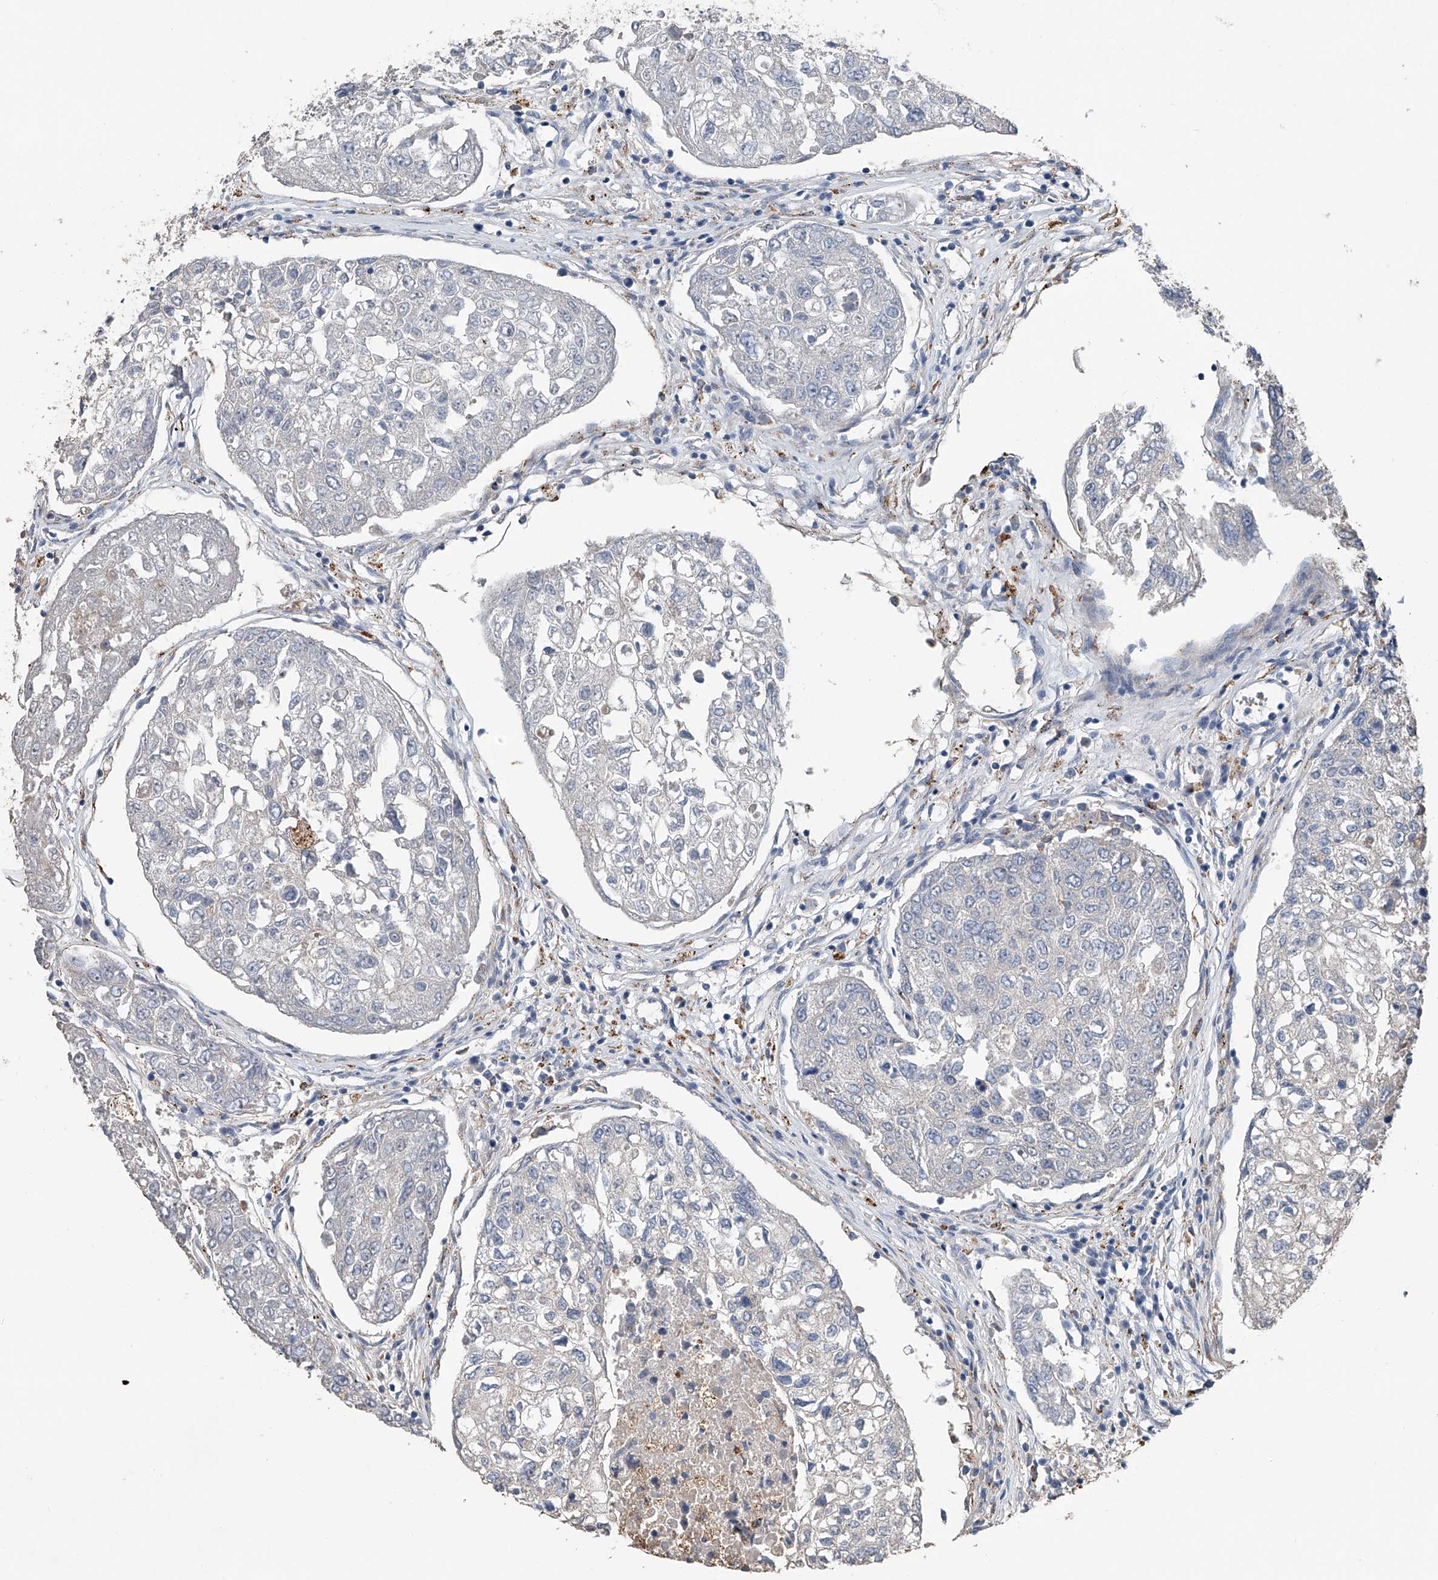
{"staining": {"intensity": "negative", "quantity": "none", "location": "none"}, "tissue": "urothelial cancer", "cell_type": "Tumor cells", "image_type": "cancer", "snomed": [{"axis": "morphology", "description": "Urothelial carcinoma, High grade"}, {"axis": "topography", "description": "Lymph node"}, {"axis": "topography", "description": "Urinary bladder"}], "caption": "Immunohistochemistry photomicrograph of human urothelial carcinoma (high-grade) stained for a protein (brown), which demonstrates no expression in tumor cells.", "gene": "ZNF772", "patient": {"sex": "male", "age": 51}}